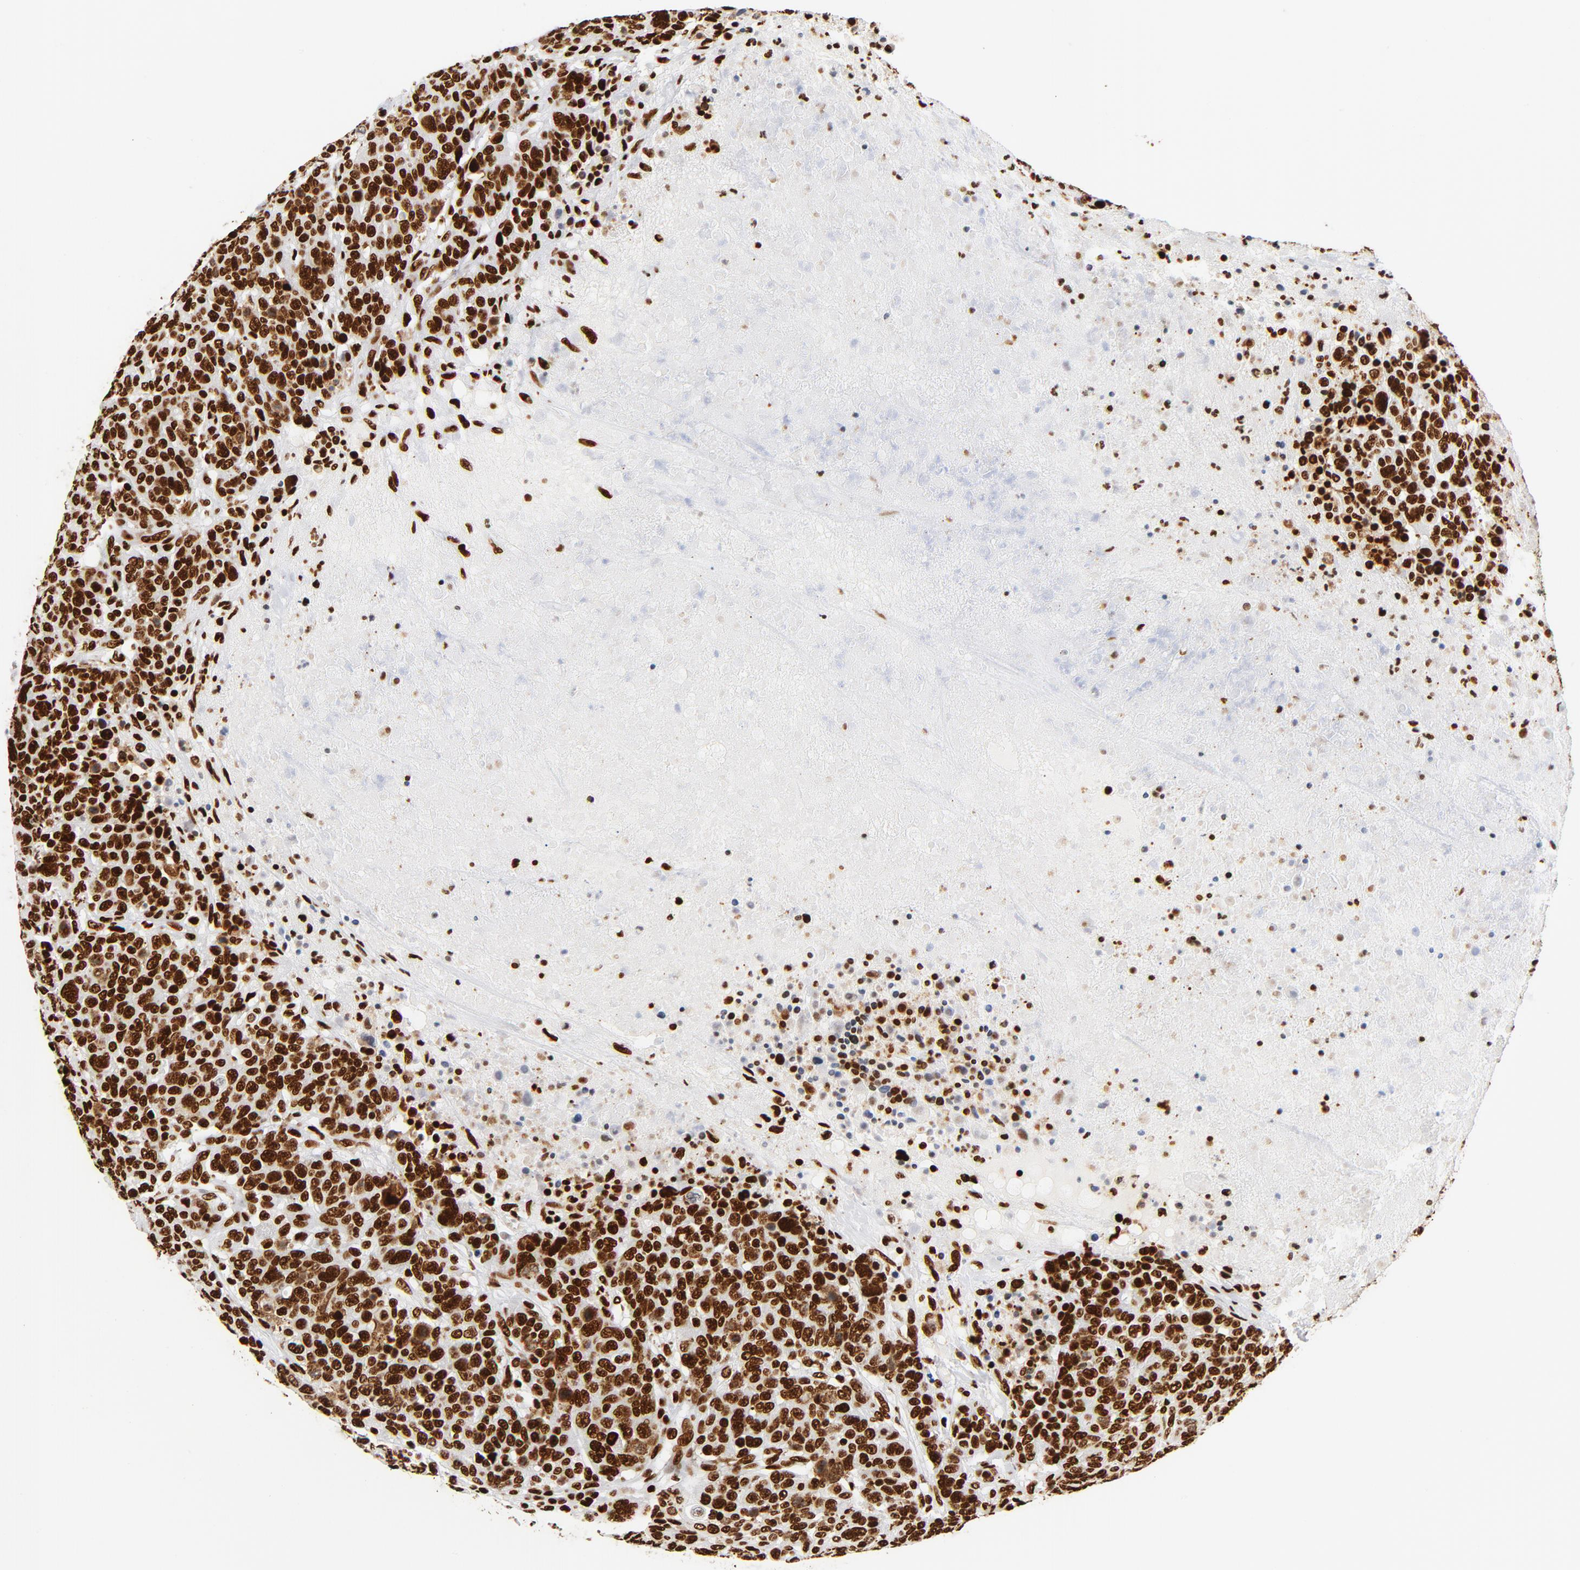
{"staining": {"intensity": "strong", "quantity": ">75%", "location": "nuclear"}, "tissue": "breast cancer", "cell_type": "Tumor cells", "image_type": "cancer", "snomed": [{"axis": "morphology", "description": "Duct carcinoma"}, {"axis": "topography", "description": "Breast"}], "caption": "Protein expression analysis of intraductal carcinoma (breast) displays strong nuclear expression in approximately >75% of tumor cells.", "gene": "XRCC6", "patient": {"sex": "female", "age": 37}}